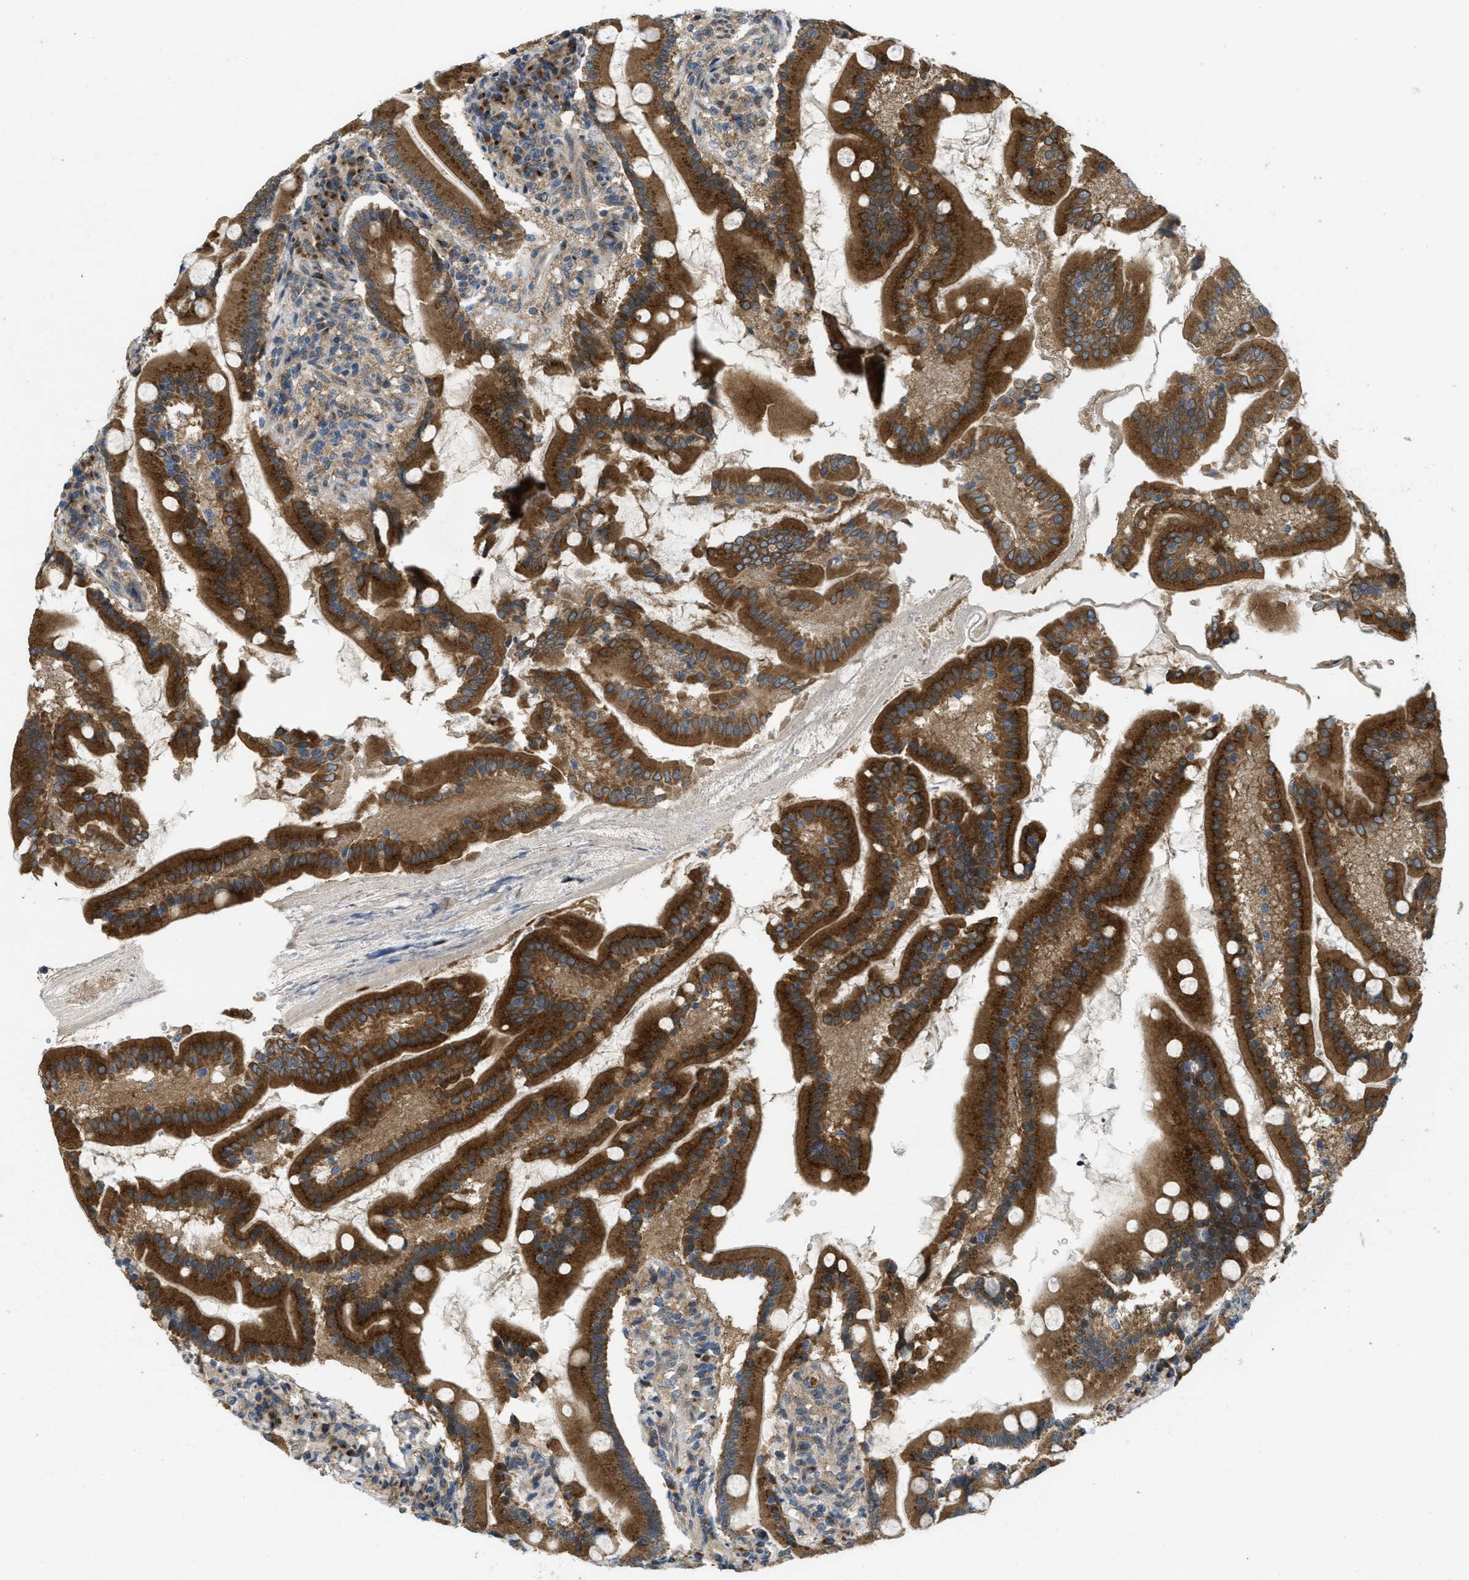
{"staining": {"intensity": "strong", "quantity": ">75%", "location": "cytoplasmic/membranous"}, "tissue": "duodenum", "cell_type": "Glandular cells", "image_type": "normal", "snomed": [{"axis": "morphology", "description": "Normal tissue, NOS"}, {"axis": "topography", "description": "Duodenum"}], "caption": "IHC micrograph of unremarkable duodenum: duodenum stained using immunohistochemistry displays high levels of strong protein expression localized specifically in the cytoplasmic/membranous of glandular cells, appearing as a cytoplasmic/membranous brown color.", "gene": "IFNLR1", "patient": {"sex": "male", "age": 50}}